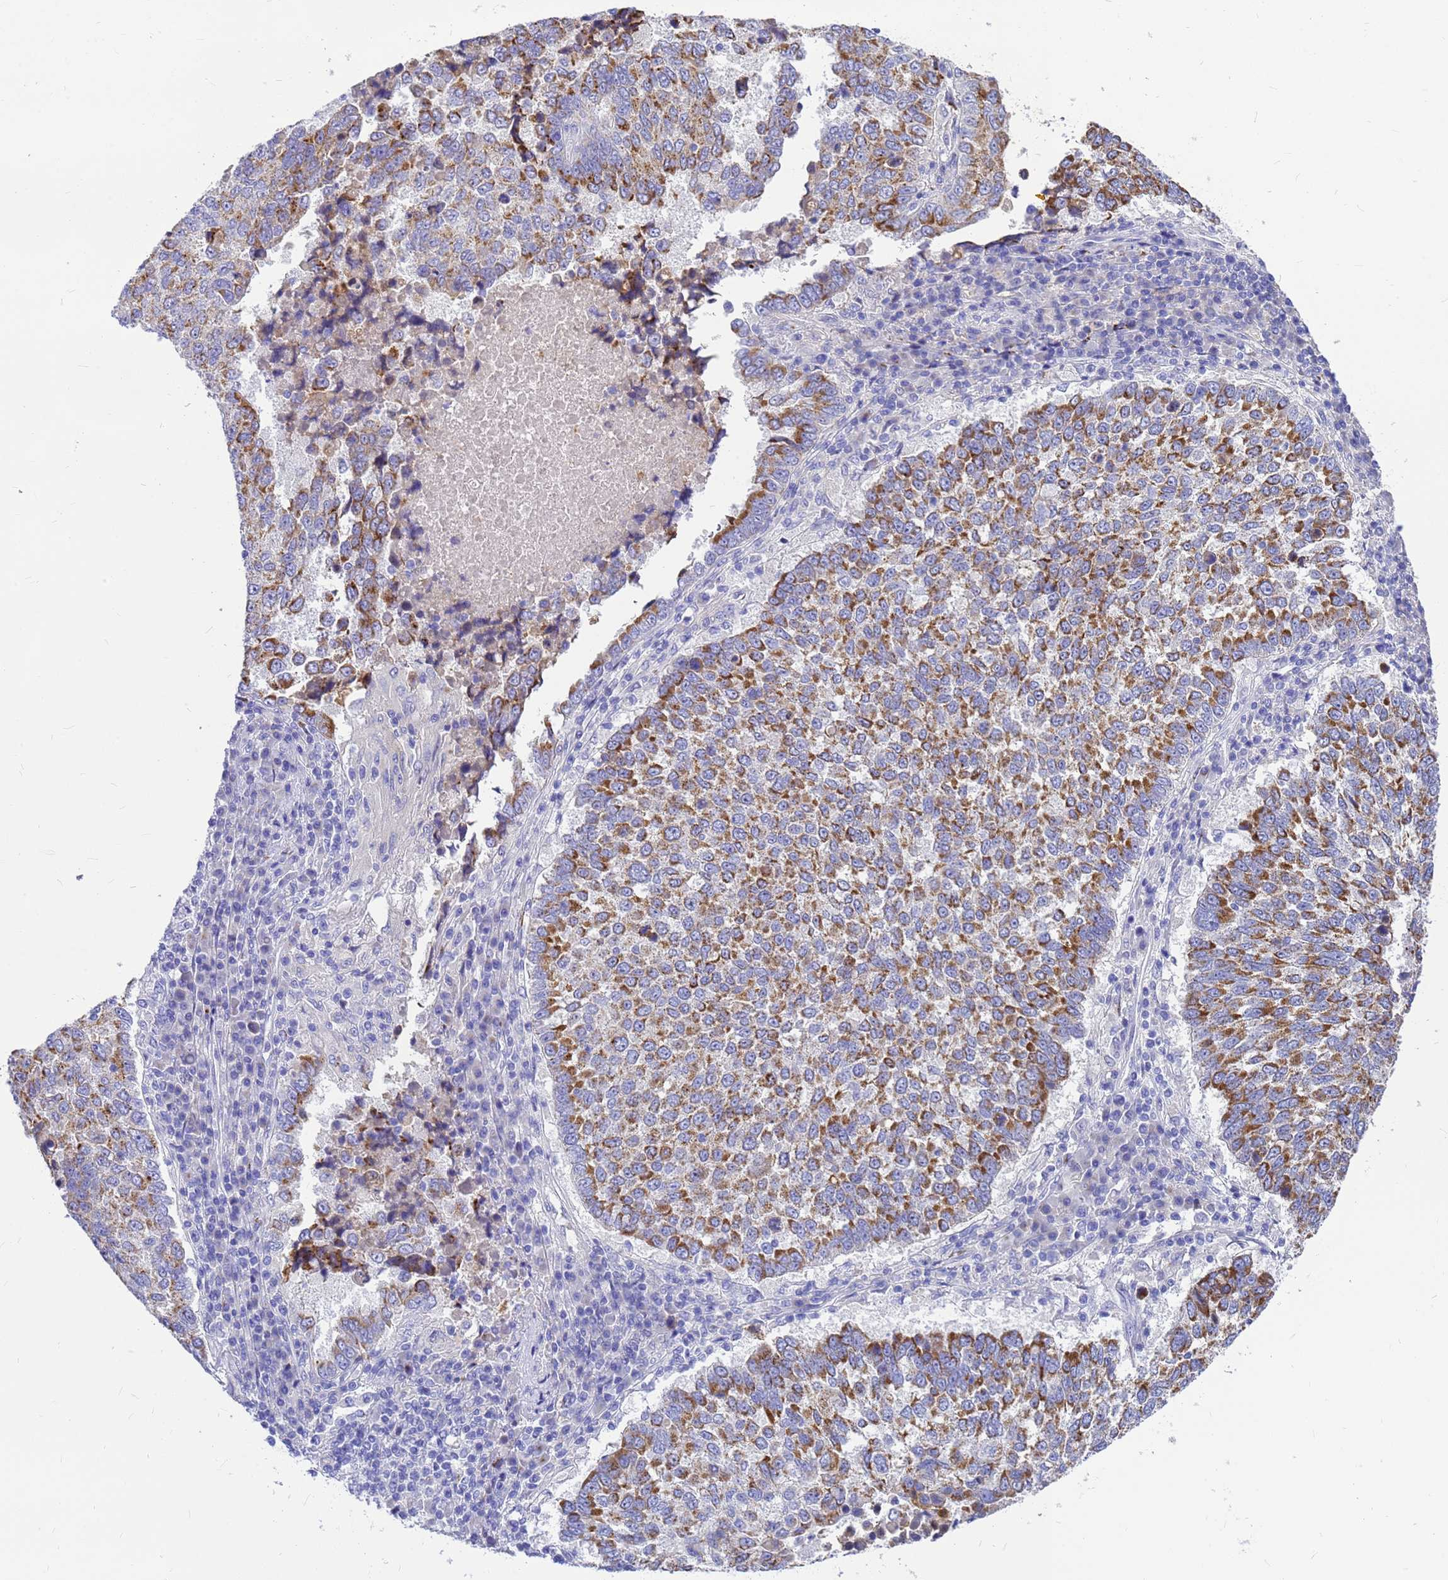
{"staining": {"intensity": "moderate", "quantity": ">75%", "location": "cytoplasmic/membranous"}, "tissue": "lung cancer", "cell_type": "Tumor cells", "image_type": "cancer", "snomed": [{"axis": "morphology", "description": "Squamous cell carcinoma, NOS"}, {"axis": "topography", "description": "Lung"}], "caption": "Moderate cytoplasmic/membranous positivity is identified in about >75% of tumor cells in lung cancer.", "gene": "OR52E2", "patient": {"sex": "male", "age": 73}}